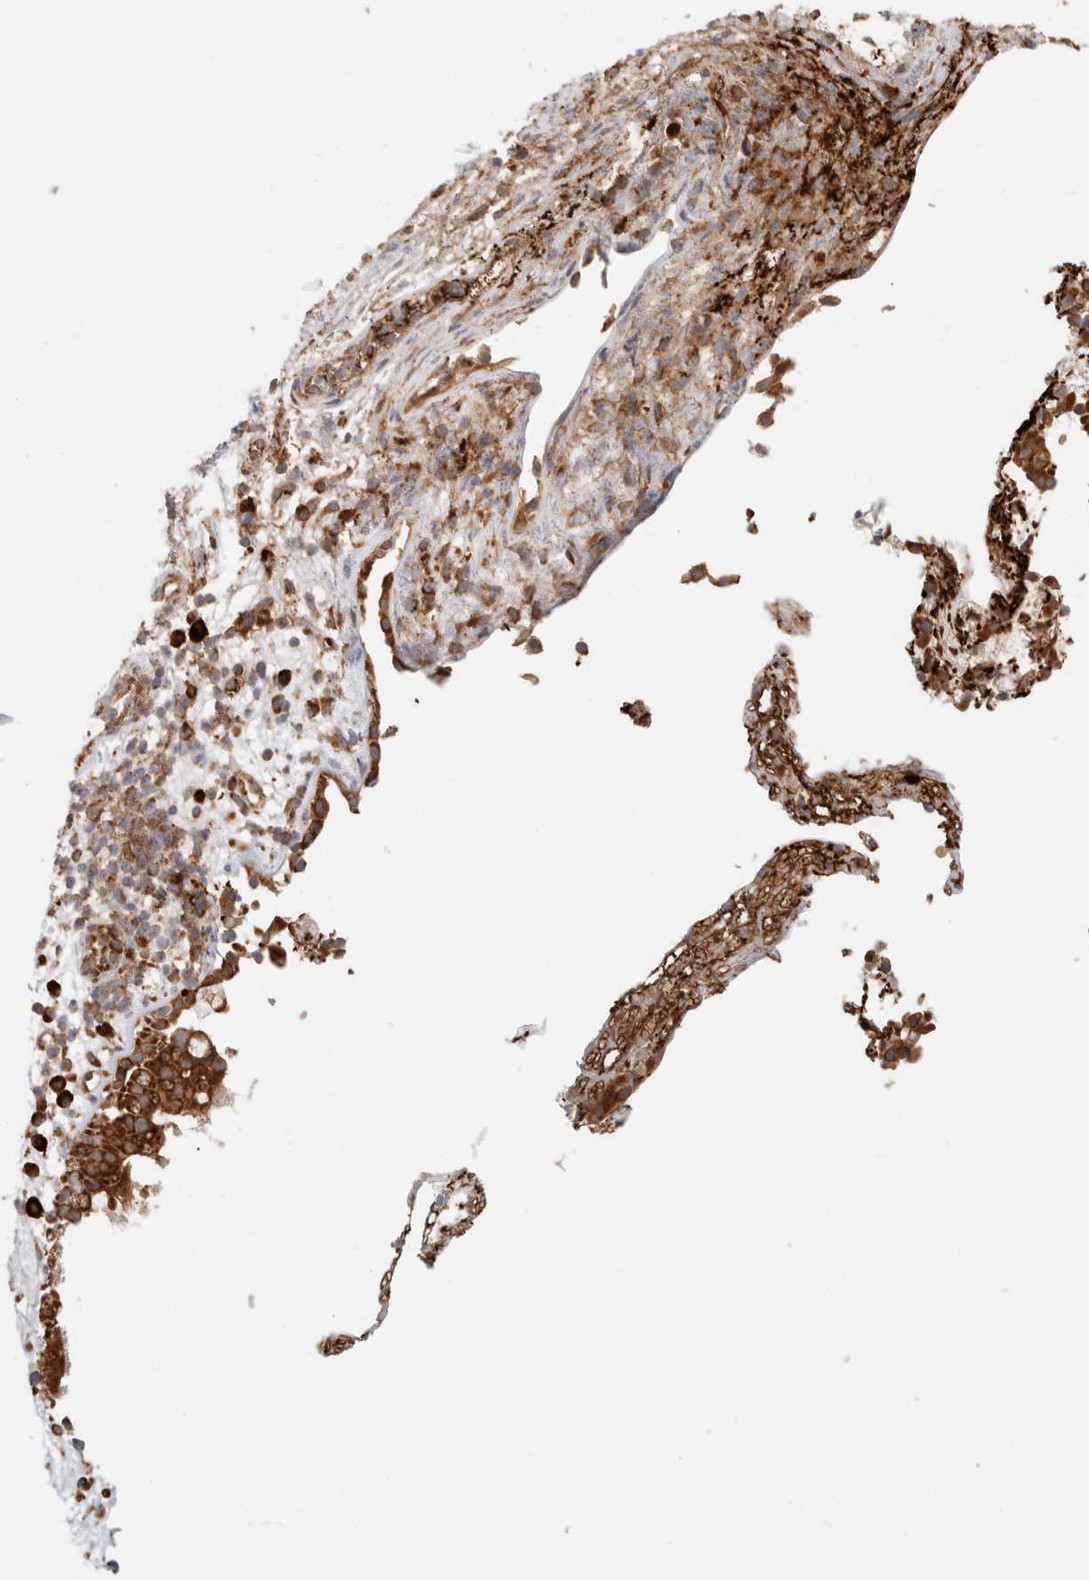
{"staining": {"intensity": "moderate", "quantity": ">75%", "location": "cytoplasmic/membranous"}, "tissue": "nasopharynx", "cell_type": "Respiratory epithelial cells", "image_type": "normal", "snomed": [{"axis": "morphology", "description": "Normal tissue, NOS"}, {"axis": "morphology", "description": "Inflammation, NOS"}, {"axis": "topography", "description": "Nasopharynx"}], "caption": "Protein analysis of normal nasopharynx displays moderate cytoplasmic/membranous expression in approximately >75% of respiratory epithelial cells. The protein of interest is shown in brown color, while the nuclei are stained blue.", "gene": "UTS2B", "patient": {"sex": "male", "age": 54}}